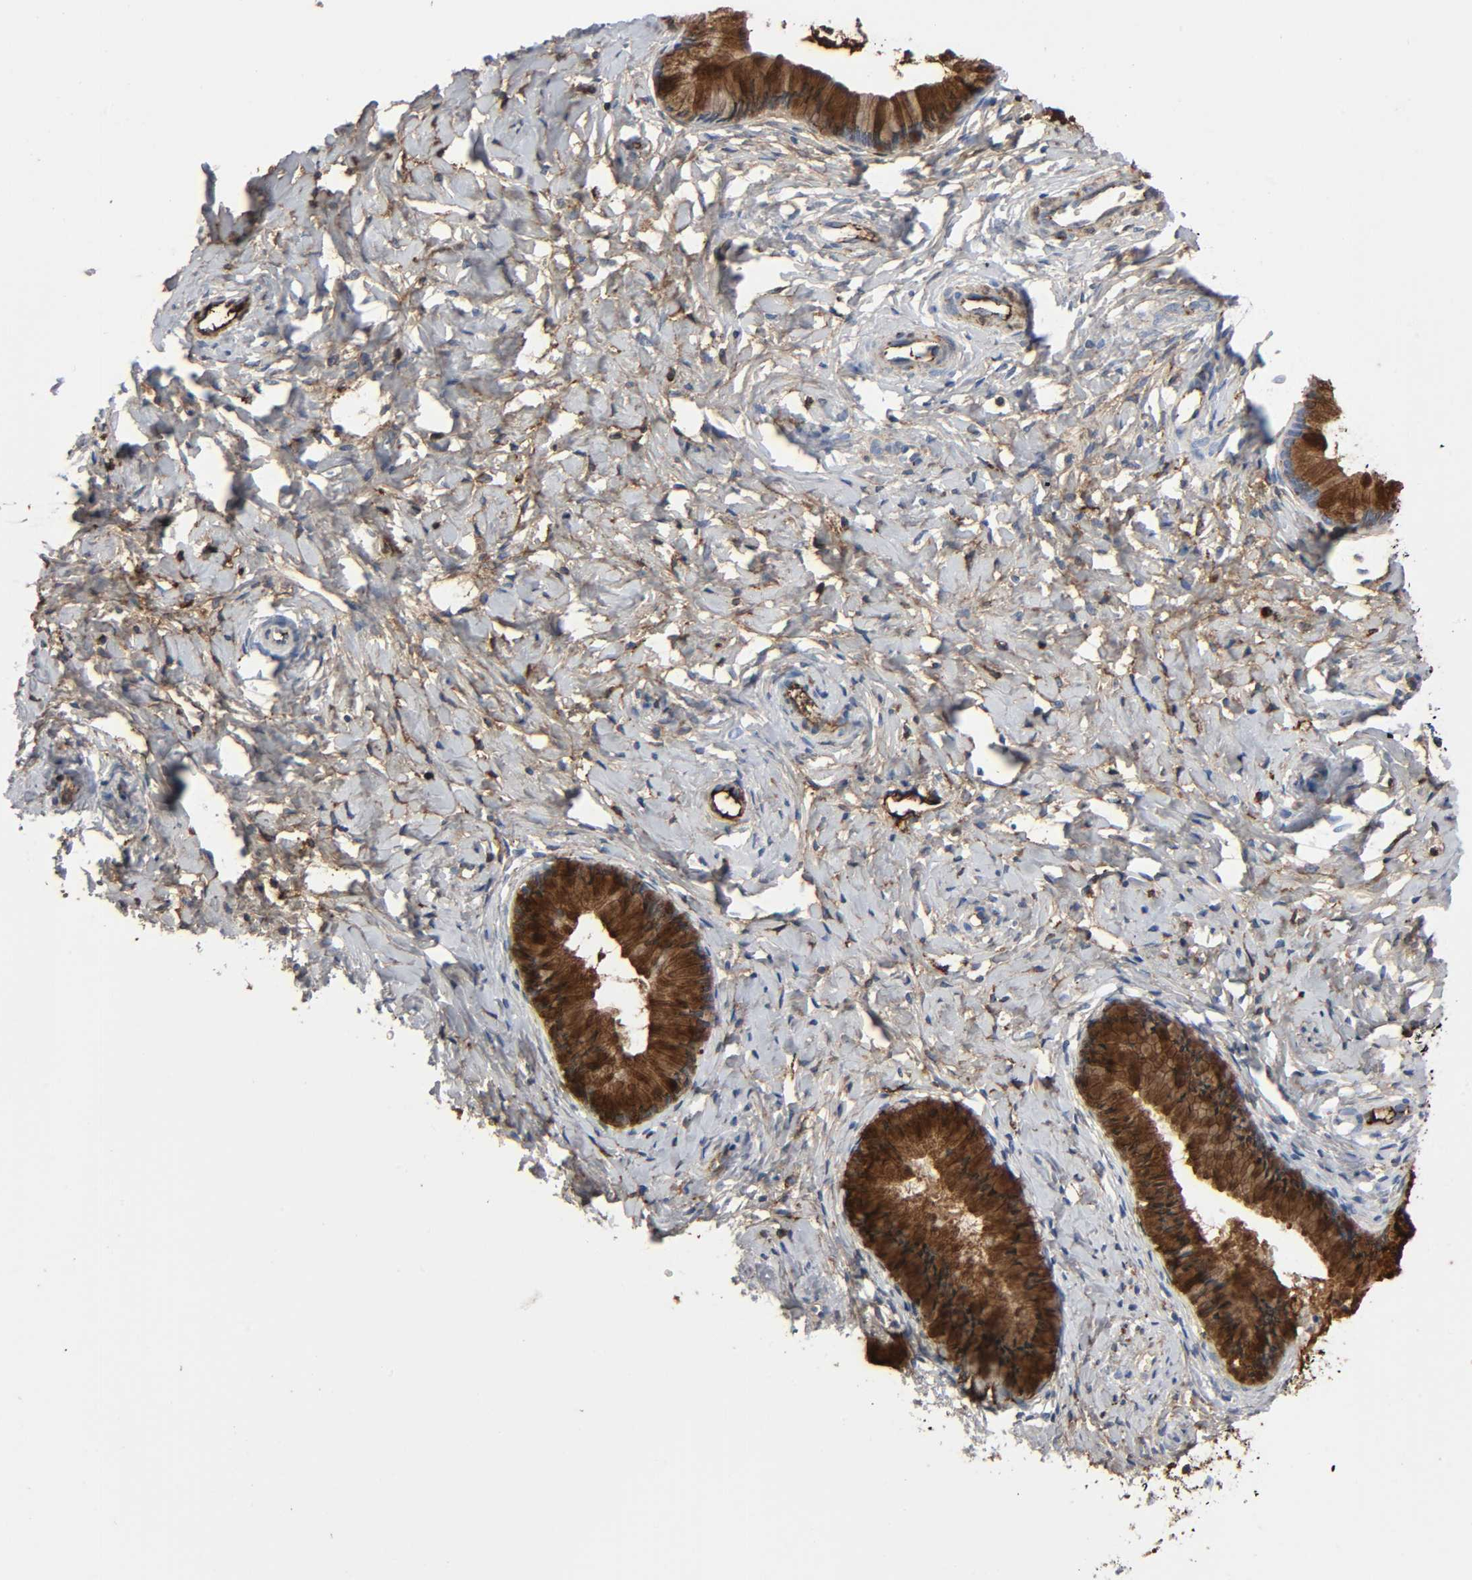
{"staining": {"intensity": "strong", "quantity": ">75%", "location": "cytoplasmic/membranous"}, "tissue": "cervix", "cell_type": "Glandular cells", "image_type": "normal", "snomed": [{"axis": "morphology", "description": "Normal tissue, NOS"}, {"axis": "topography", "description": "Cervix"}], "caption": "A photomicrograph of human cervix stained for a protein displays strong cytoplasmic/membranous brown staining in glandular cells. (DAB (3,3'-diaminobenzidine) IHC, brown staining for protein, blue staining for nuclei).", "gene": "C3", "patient": {"sex": "female", "age": 46}}